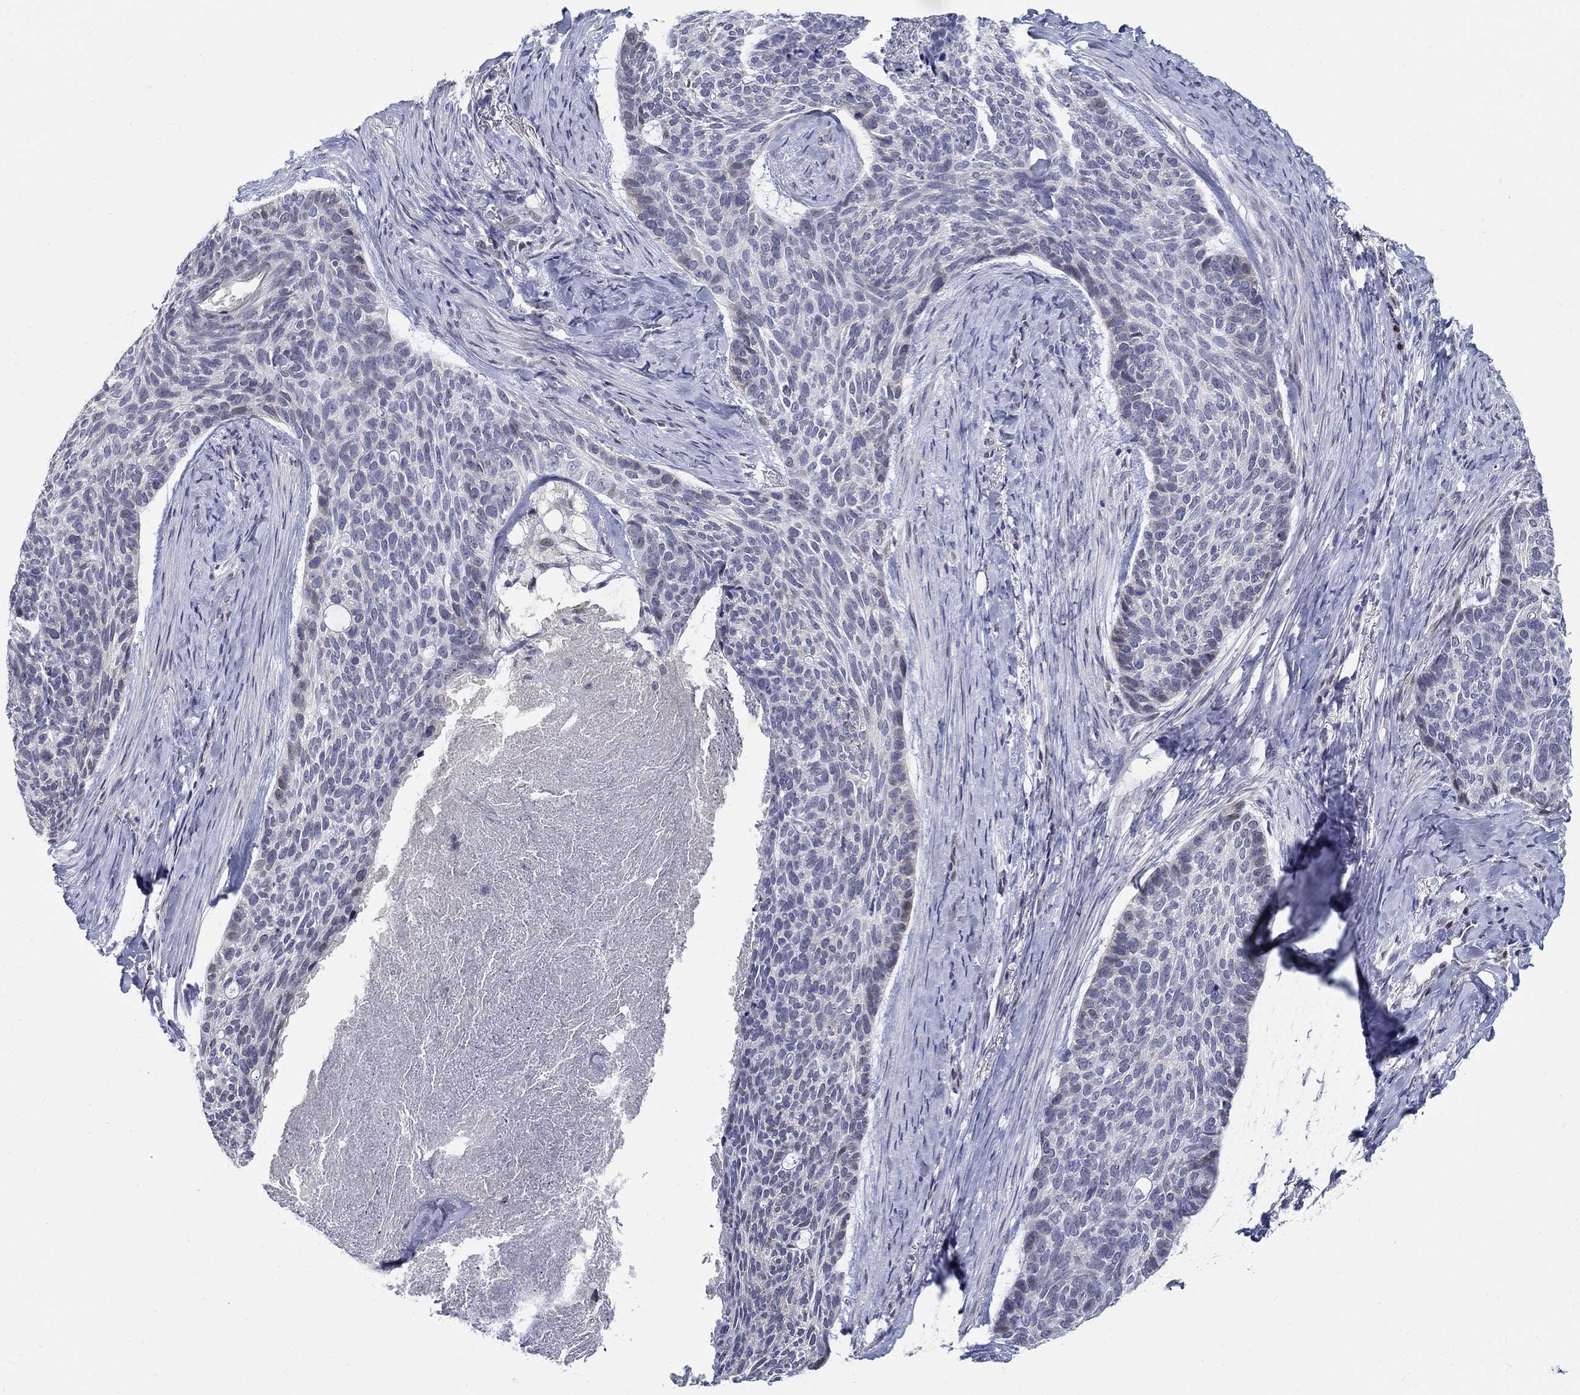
{"staining": {"intensity": "negative", "quantity": "none", "location": "none"}, "tissue": "skin cancer", "cell_type": "Tumor cells", "image_type": "cancer", "snomed": [{"axis": "morphology", "description": "Basal cell carcinoma"}, {"axis": "topography", "description": "Skin"}], "caption": "DAB (3,3'-diaminobenzidine) immunohistochemical staining of human skin cancer shows no significant expression in tumor cells.", "gene": "C16orf46", "patient": {"sex": "female", "age": 69}}